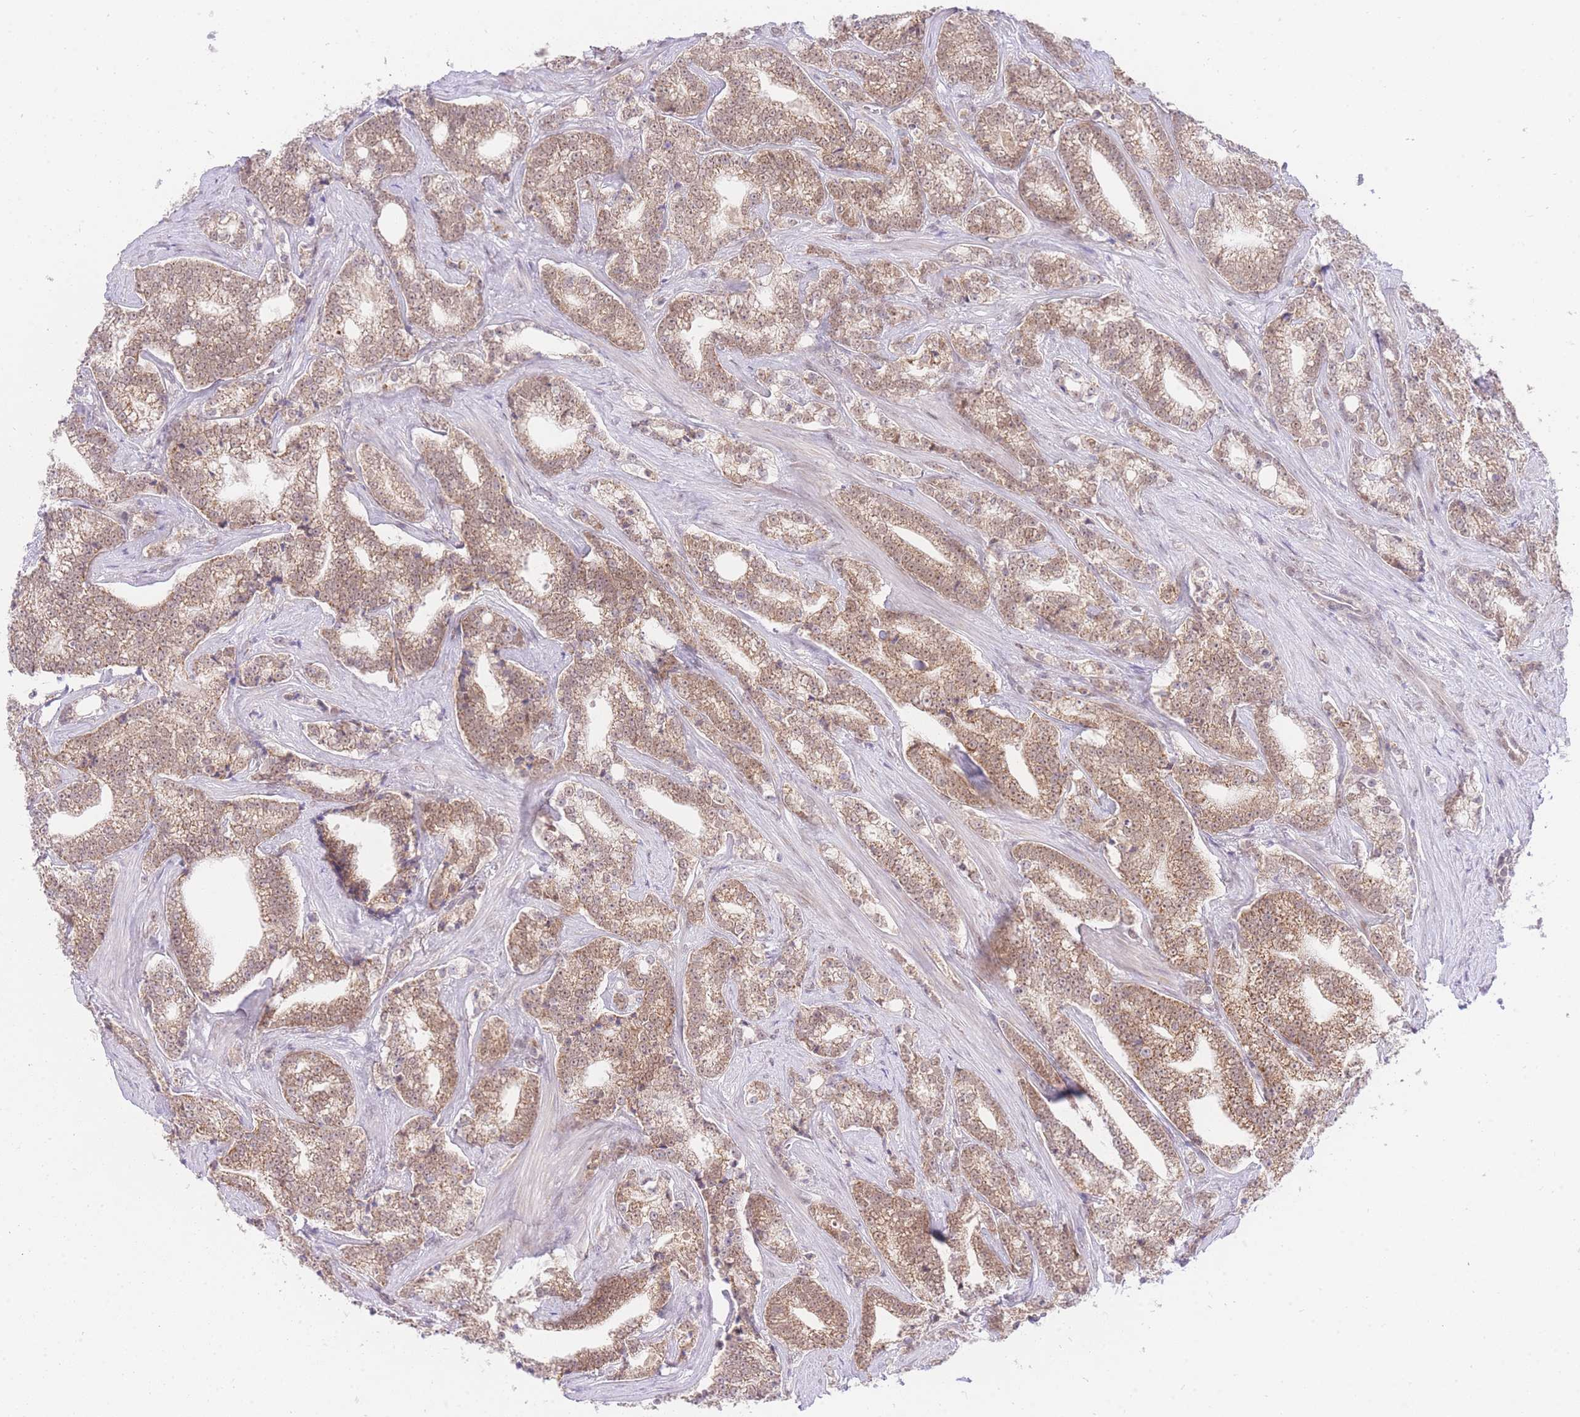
{"staining": {"intensity": "moderate", "quantity": ">75%", "location": "cytoplasmic/membranous,nuclear"}, "tissue": "prostate cancer", "cell_type": "Tumor cells", "image_type": "cancer", "snomed": [{"axis": "morphology", "description": "Adenocarcinoma, High grade"}, {"axis": "topography", "description": "Prostate"}], "caption": "There is medium levels of moderate cytoplasmic/membranous and nuclear positivity in tumor cells of prostate cancer (high-grade adenocarcinoma), as demonstrated by immunohistochemical staining (brown color).", "gene": "UBXN7", "patient": {"sex": "male", "age": 67}}